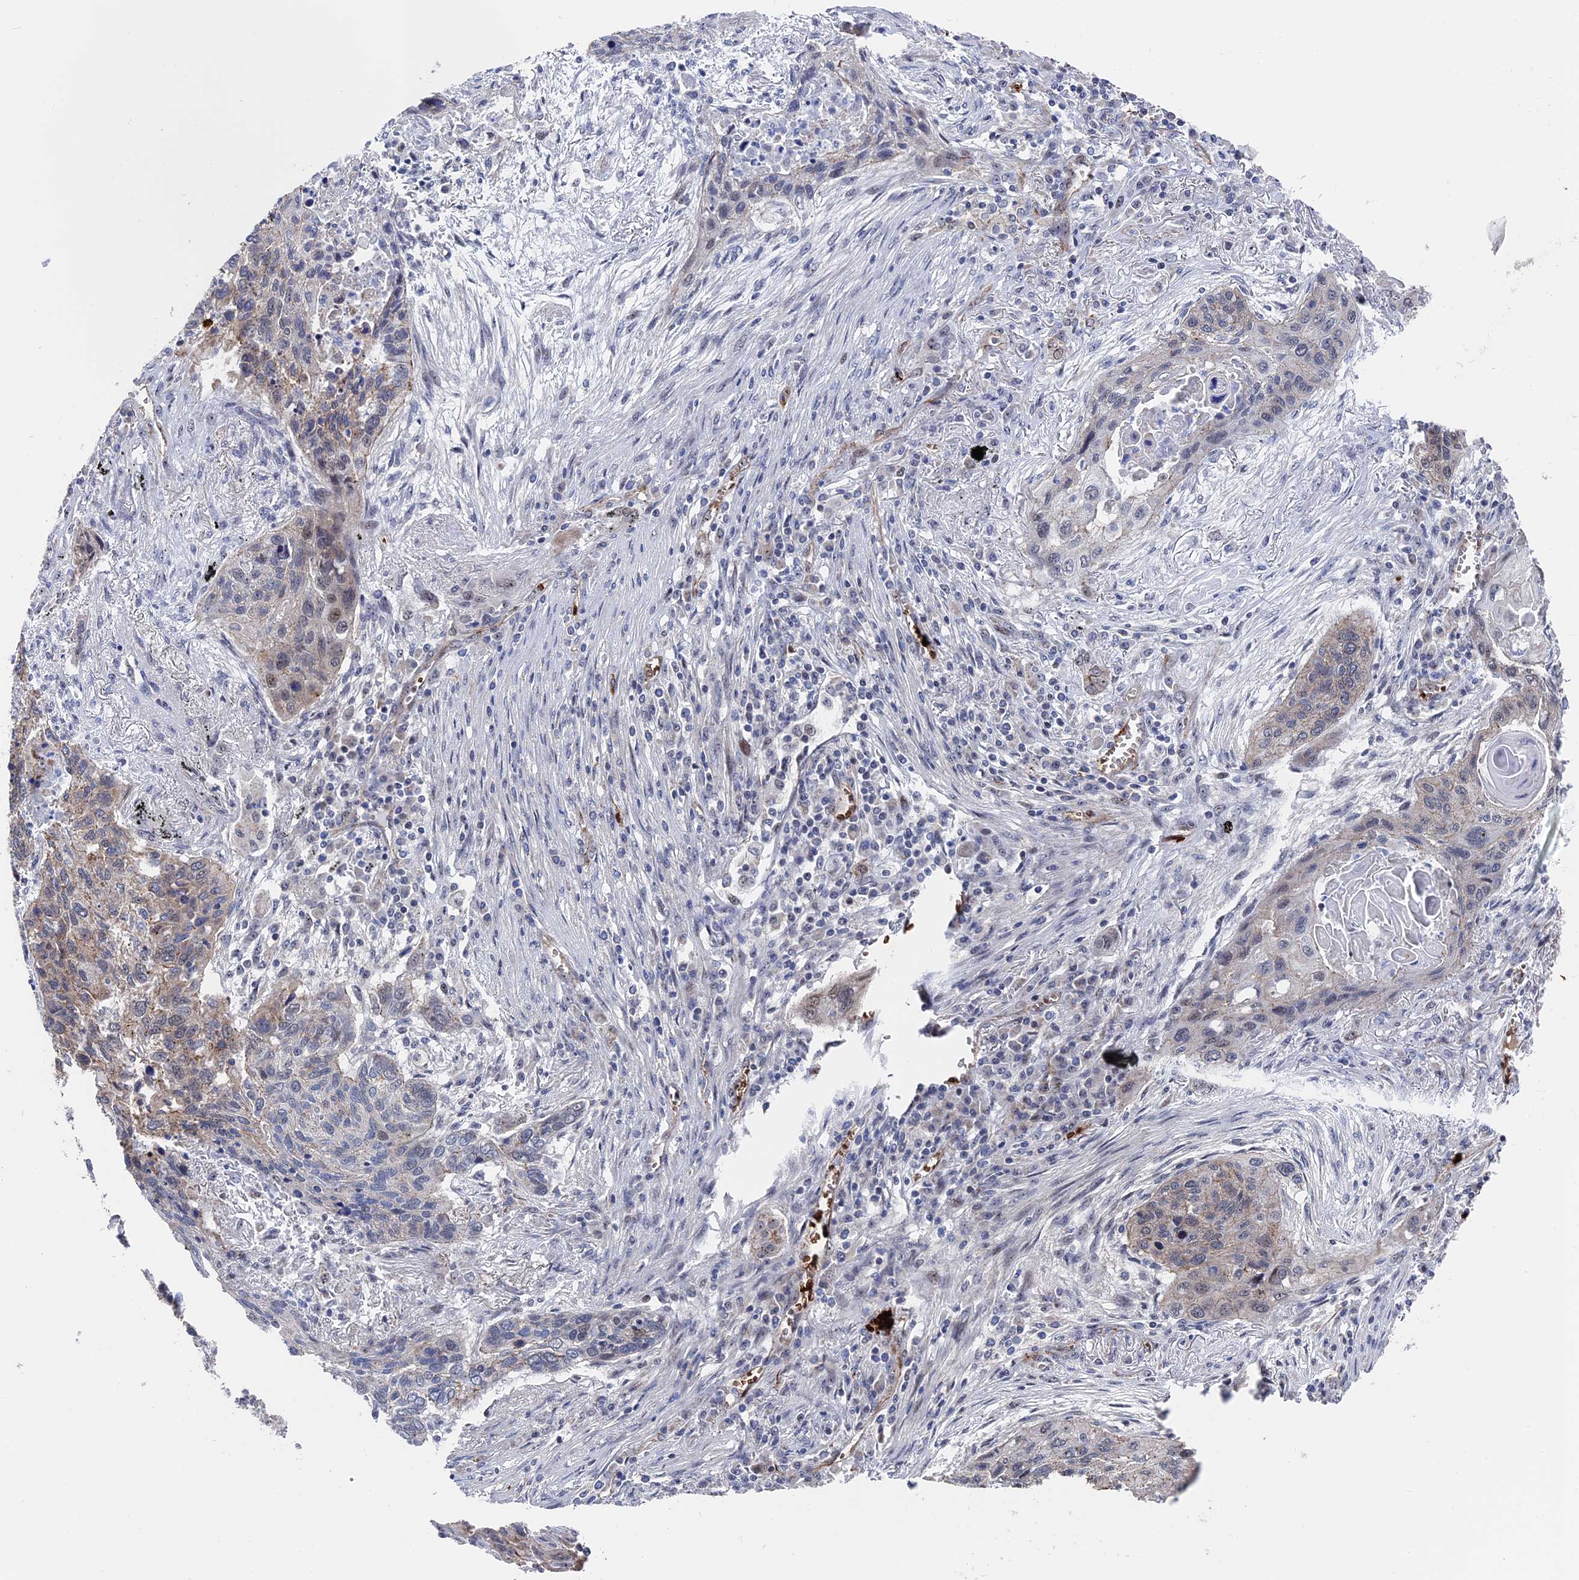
{"staining": {"intensity": "weak", "quantity": "<25%", "location": "cytoplasmic/membranous"}, "tissue": "lung cancer", "cell_type": "Tumor cells", "image_type": "cancer", "snomed": [{"axis": "morphology", "description": "Squamous cell carcinoma, NOS"}, {"axis": "topography", "description": "Lung"}], "caption": "This is an immunohistochemistry histopathology image of lung cancer (squamous cell carcinoma). There is no staining in tumor cells.", "gene": "EXOSC9", "patient": {"sex": "female", "age": 63}}